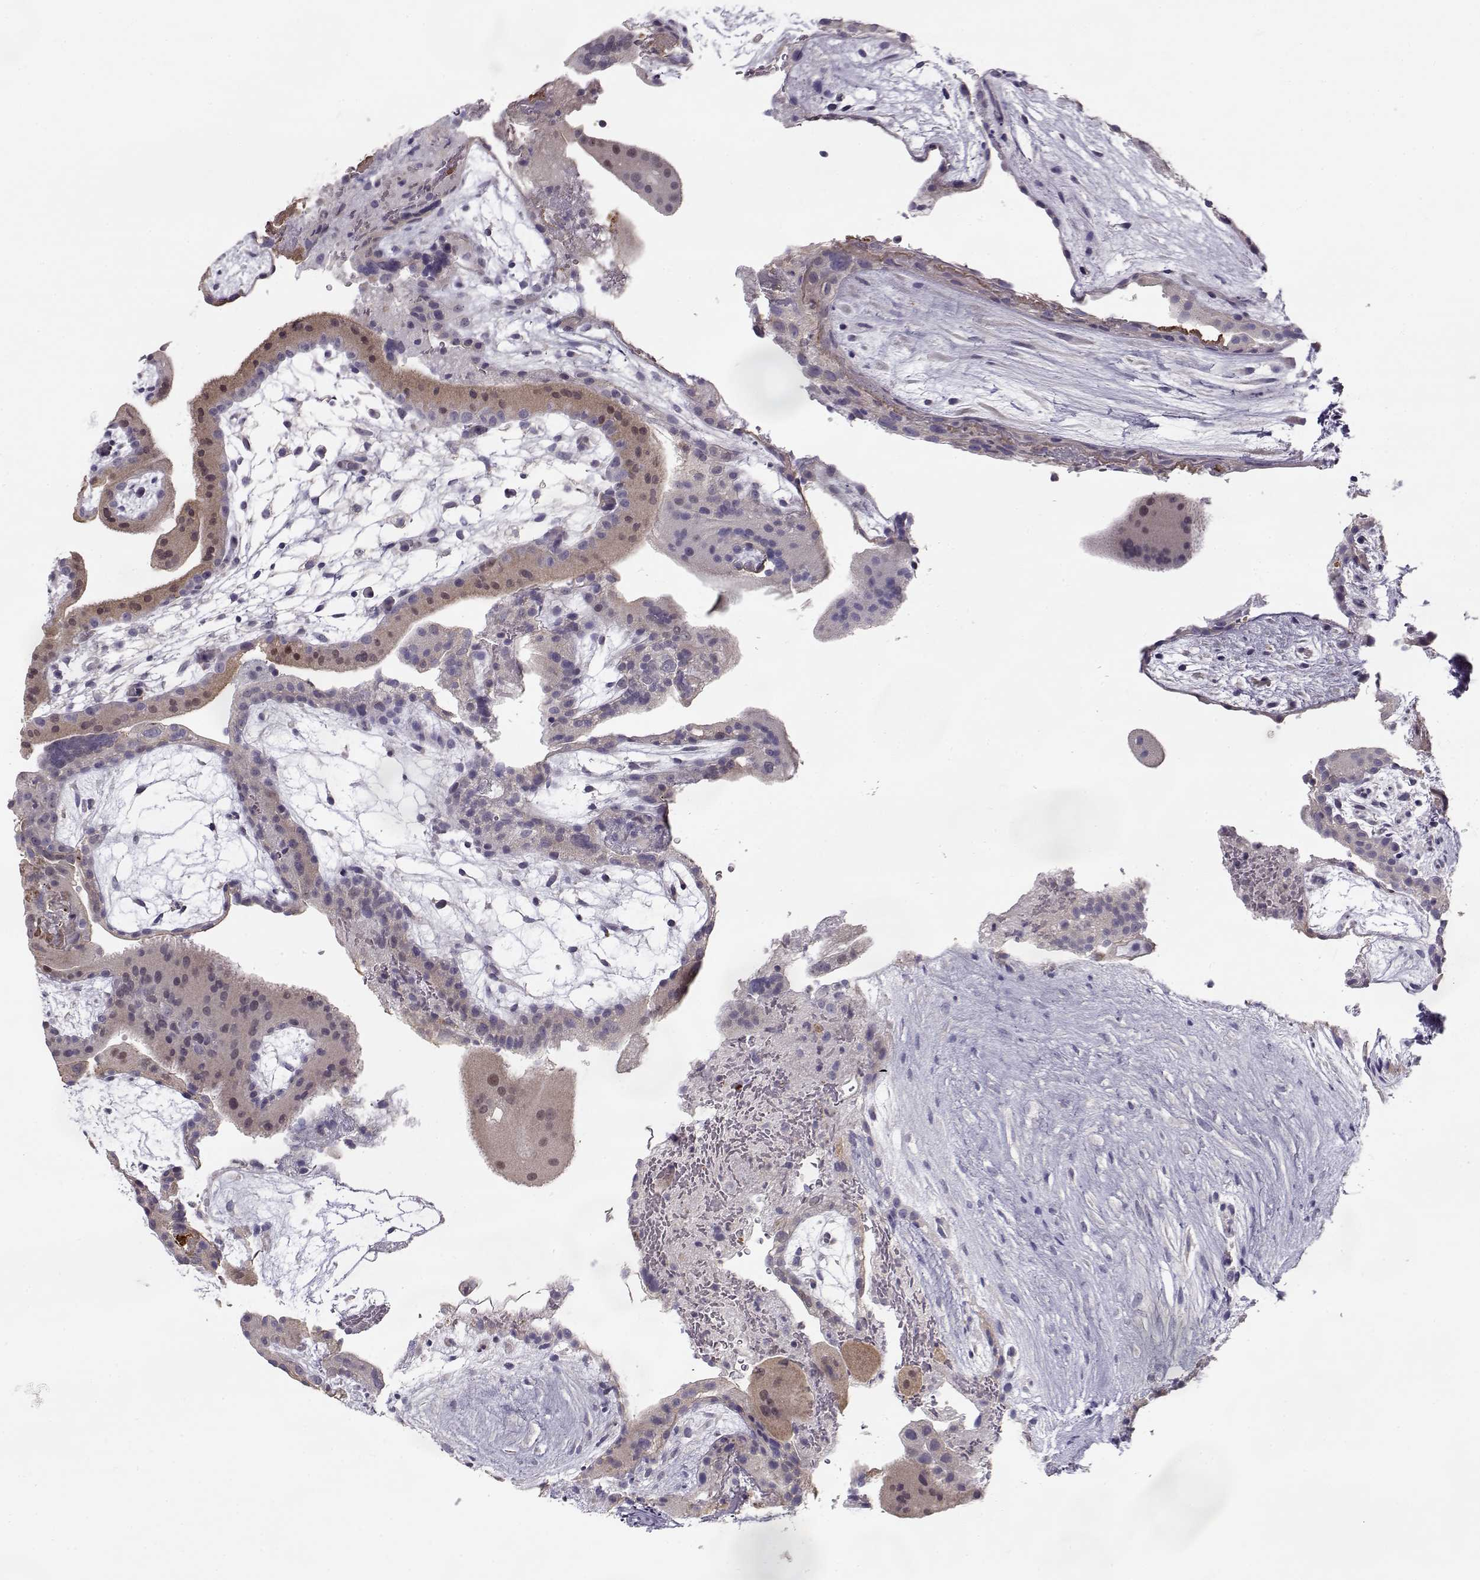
{"staining": {"intensity": "negative", "quantity": "none", "location": "none"}, "tissue": "placenta", "cell_type": "Decidual cells", "image_type": "normal", "snomed": [{"axis": "morphology", "description": "Normal tissue, NOS"}, {"axis": "topography", "description": "Placenta"}], "caption": "Human placenta stained for a protein using immunohistochemistry reveals no positivity in decidual cells.", "gene": "GRK1", "patient": {"sex": "female", "age": 19}}